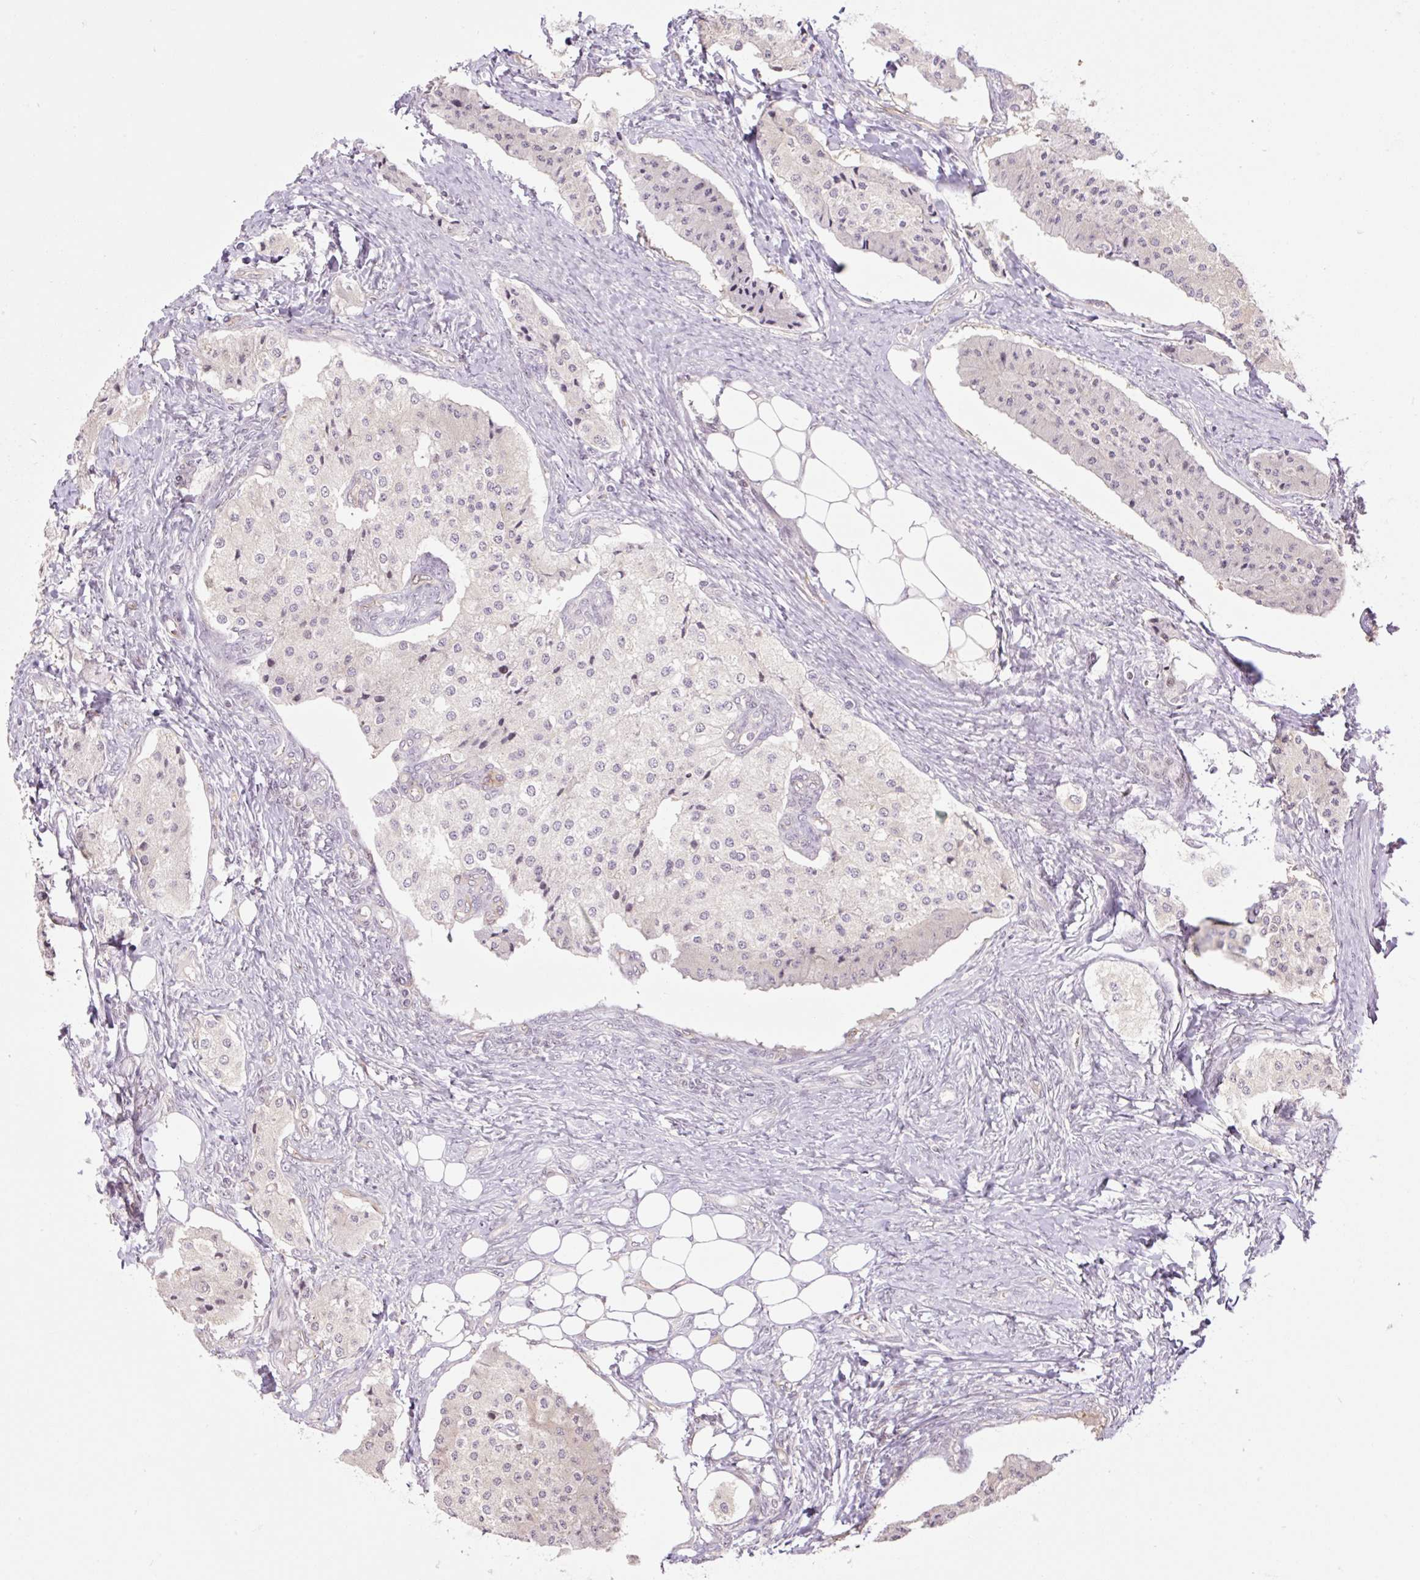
{"staining": {"intensity": "negative", "quantity": "none", "location": "none"}, "tissue": "carcinoid", "cell_type": "Tumor cells", "image_type": "cancer", "snomed": [{"axis": "morphology", "description": "Carcinoid, malignant, NOS"}, {"axis": "topography", "description": "Colon"}], "caption": "Carcinoid was stained to show a protein in brown. There is no significant expression in tumor cells.", "gene": "ZNF417", "patient": {"sex": "female", "age": 52}}